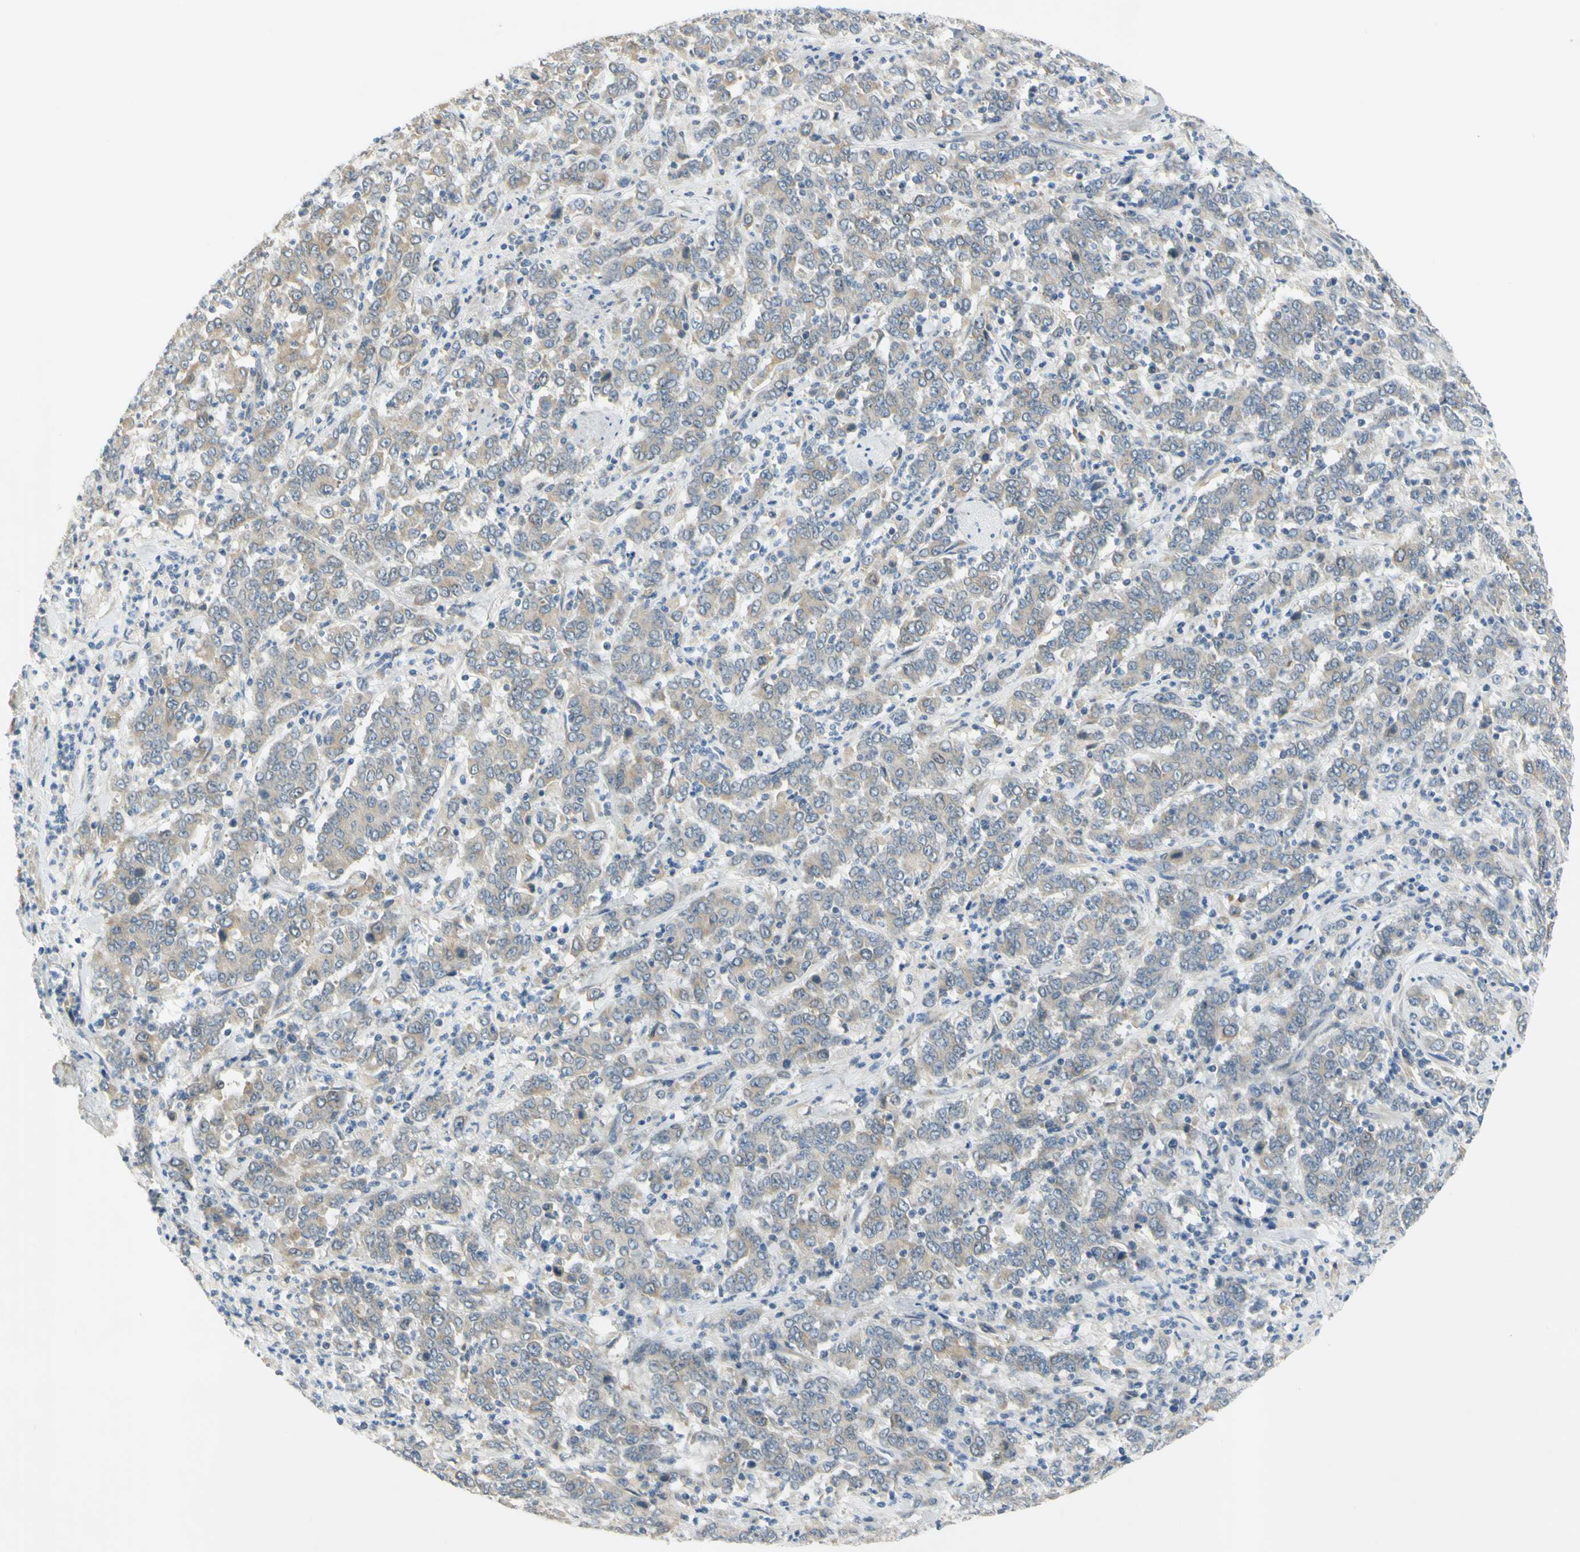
{"staining": {"intensity": "weak", "quantity": ">75%", "location": "cytoplasmic/membranous"}, "tissue": "stomach cancer", "cell_type": "Tumor cells", "image_type": "cancer", "snomed": [{"axis": "morphology", "description": "Adenocarcinoma, NOS"}, {"axis": "topography", "description": "Stomach, lower"}], "caption": "Immunohistochemistry staining of stomach cancer (adenocarcinoma), which reveals low levels of weak cytoplasmic/membranous staining in approximately >75% of tumor cells indicating weak cytoplasmic/membranous protein staining. The staining was performed using DAB (brown) for protein detection and nuclei were counterstained in hematoxylin (blue).", "gene": "CCNB2", "patient": {"sex": "female", "age": 71}}